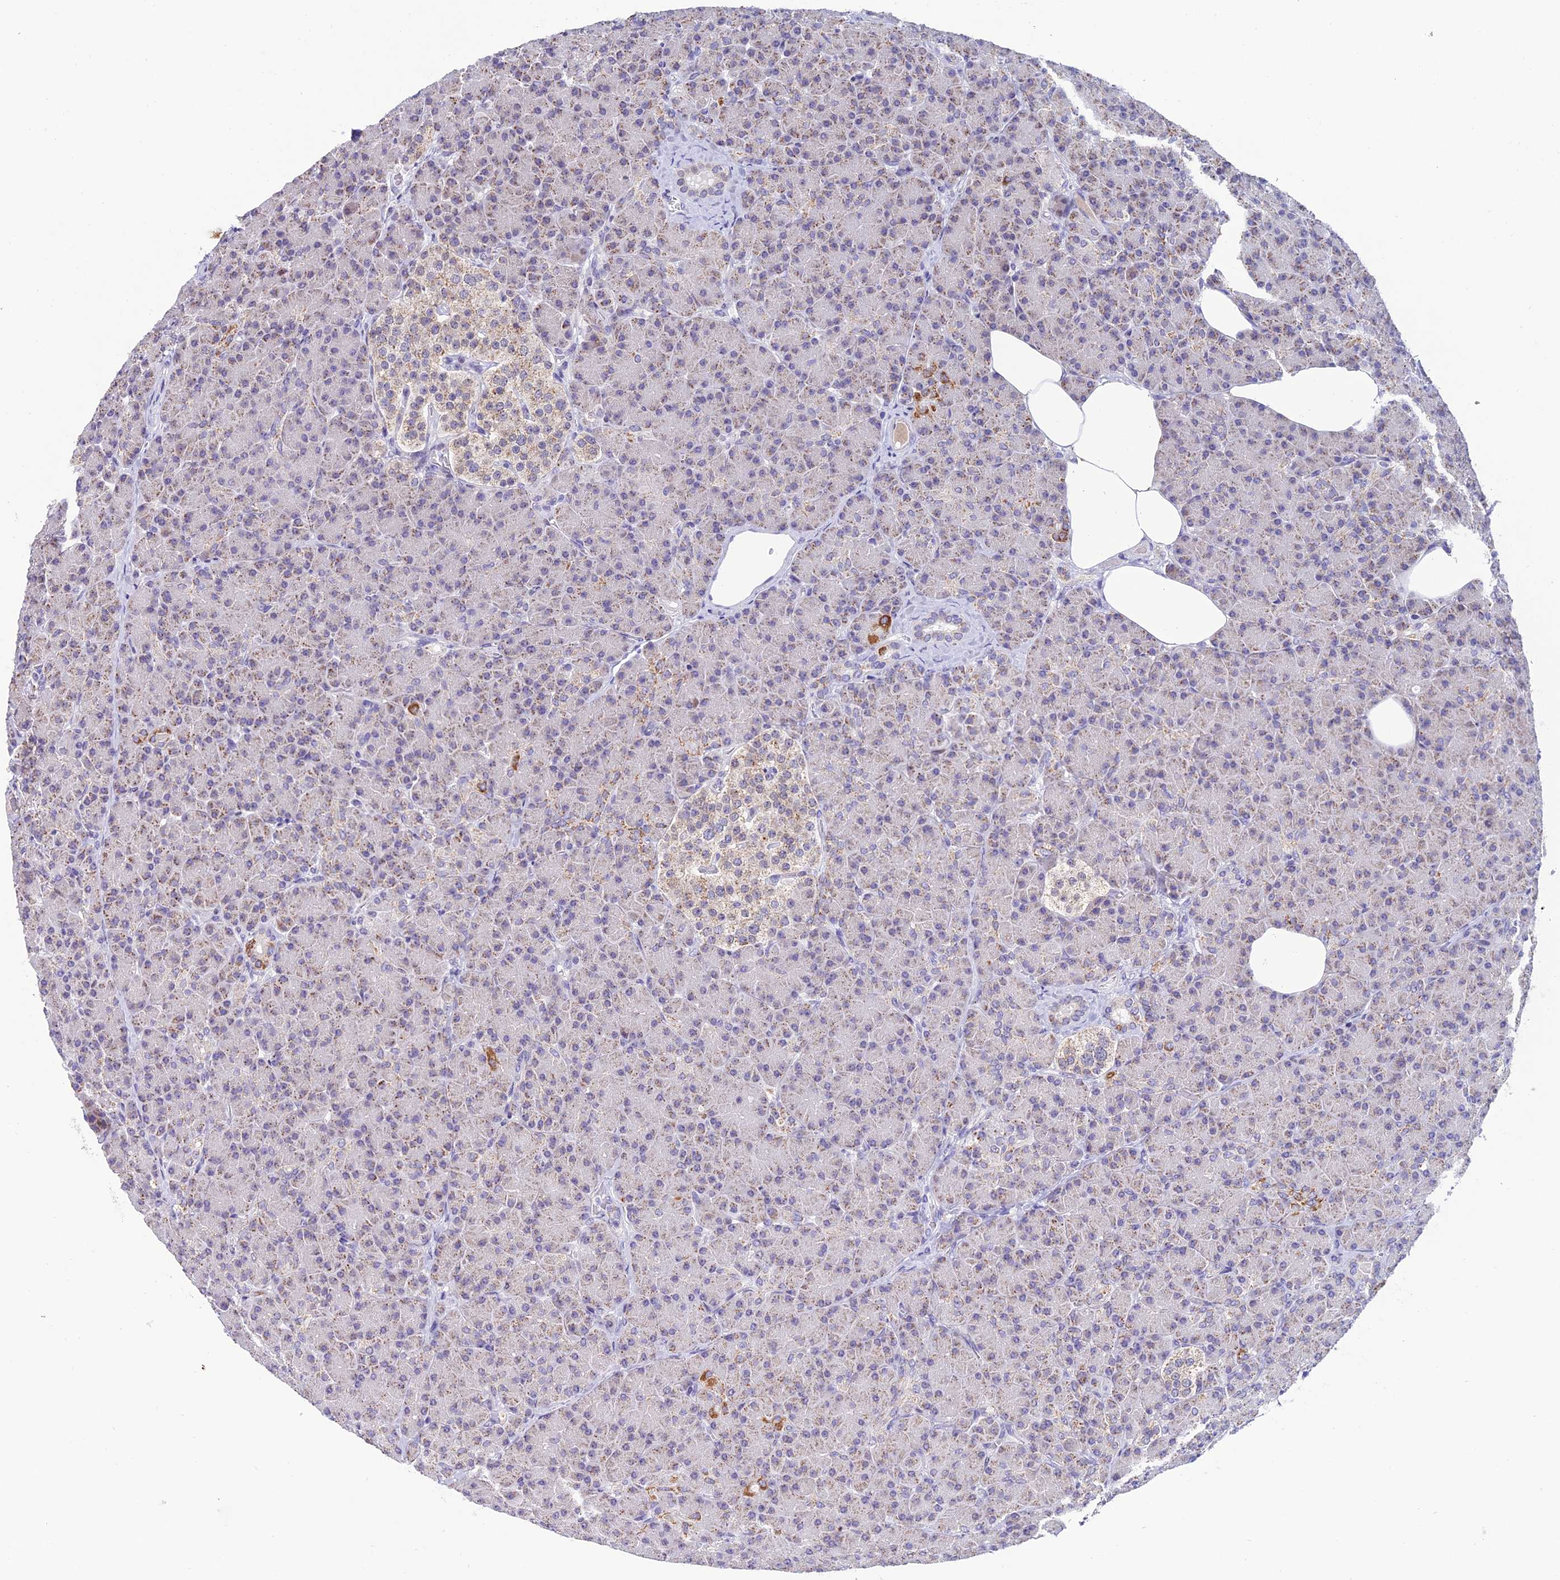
{"staining": {"intensity": "moderate", "quantity": "<25%", "location": "cytoplasmic/membranous"}, "tissue": "pancreas", "cell_type": "Exocrine glandular cells", "image_type": "normal", "snomed": [{"axis": "morphology", "description": "Normal tissue, NOS"}, {"axis": "topography", "description": "Pancreas"}], "caption": "Immunohistochemical staining of unremarkable pancreas displays moderate cytoplasmic/membranous protein expression in approximately <25% of exocrine glandular cells. (DAB IHC with brightfield microscopy, high magnification).", "gene": "SLC10A1", "patient": {"sex": "female", "age": 43}}